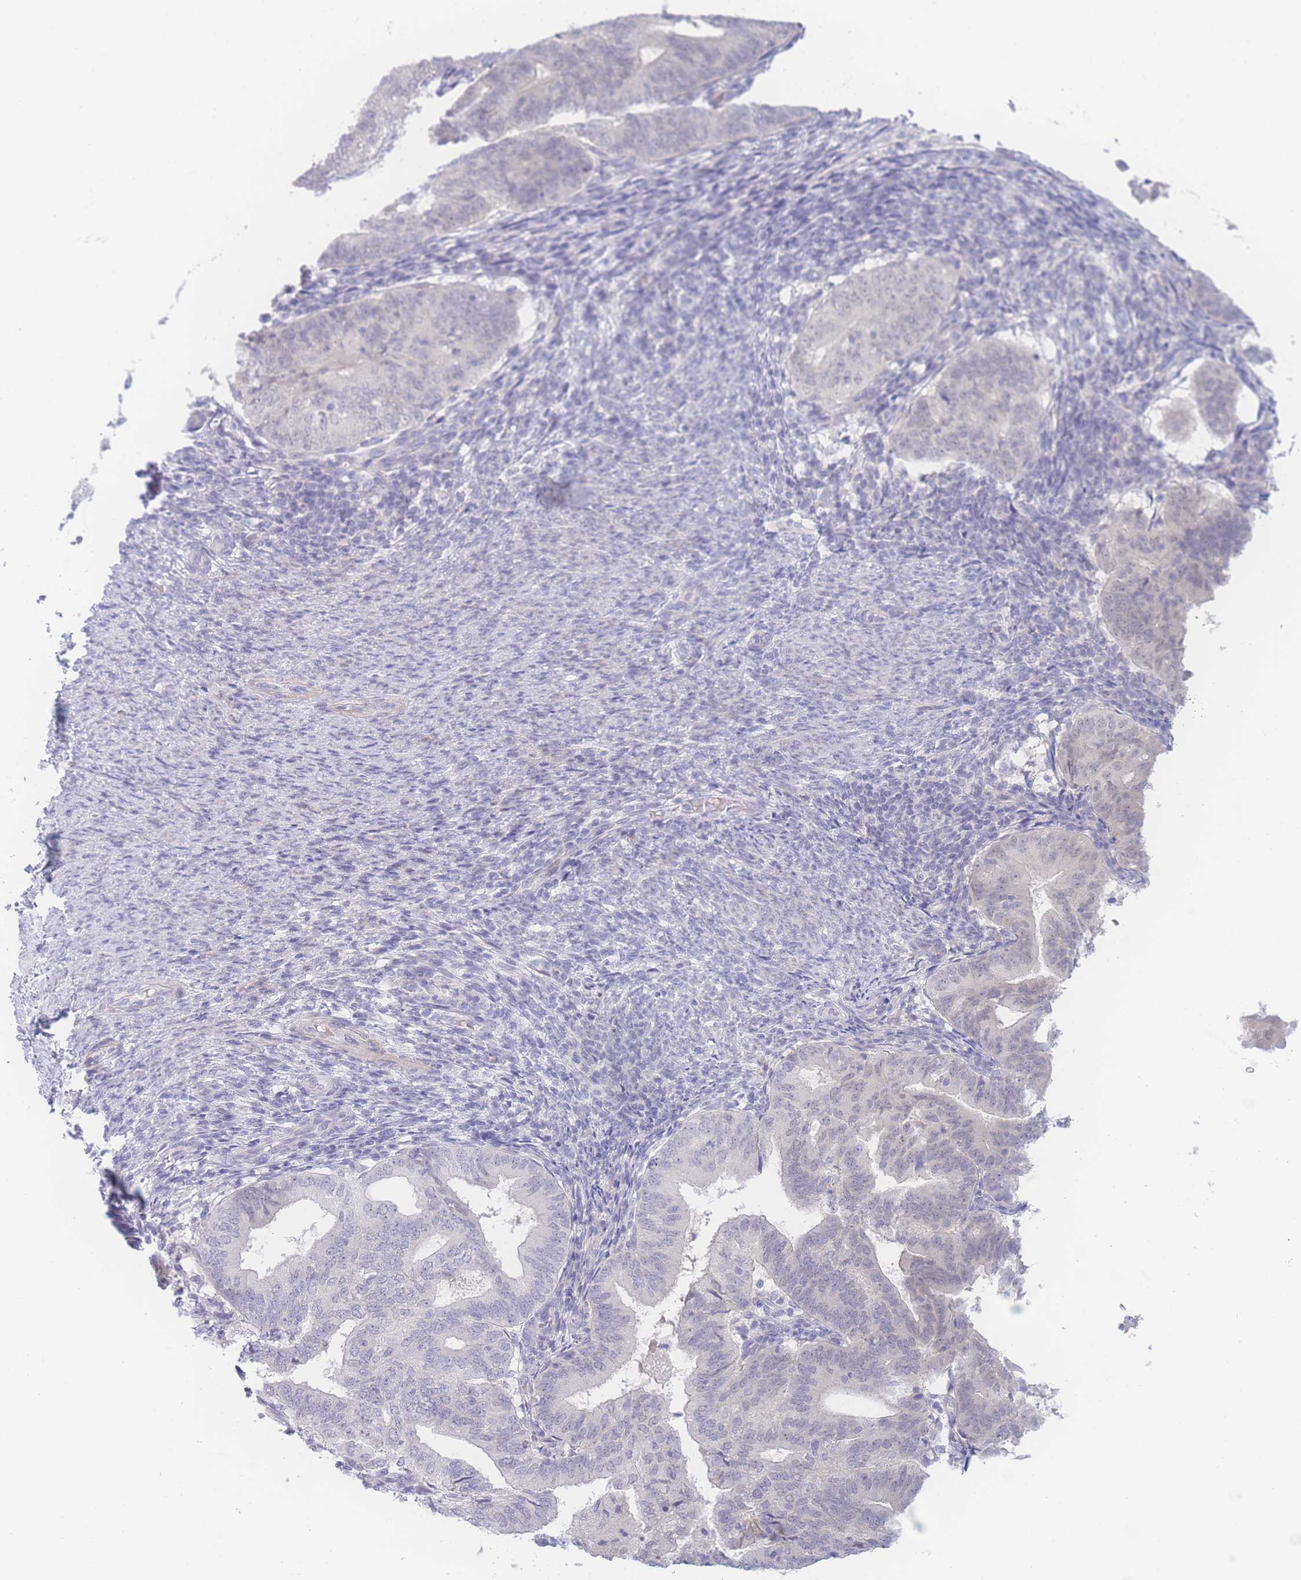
{"staining": {"intensity": "negative", "quantity": "none", "location": "none"}, "tissue": "endometrial cancer", "cell_type": "Tumor cells", "image_type": "cancer", "snomed": [{"axis": "morphology", "description": "Adenocarcinoma, NOS"}, {"axis": "topography", "description": "Endometrium"}], "caption": "High power microscopy image of an IHC micrograph of adenocarcinoma (endometrial), revealing no significant expression in tumor cells.", "gene": "PRSS22", "patient": {"sex": "female", "age": 70}}